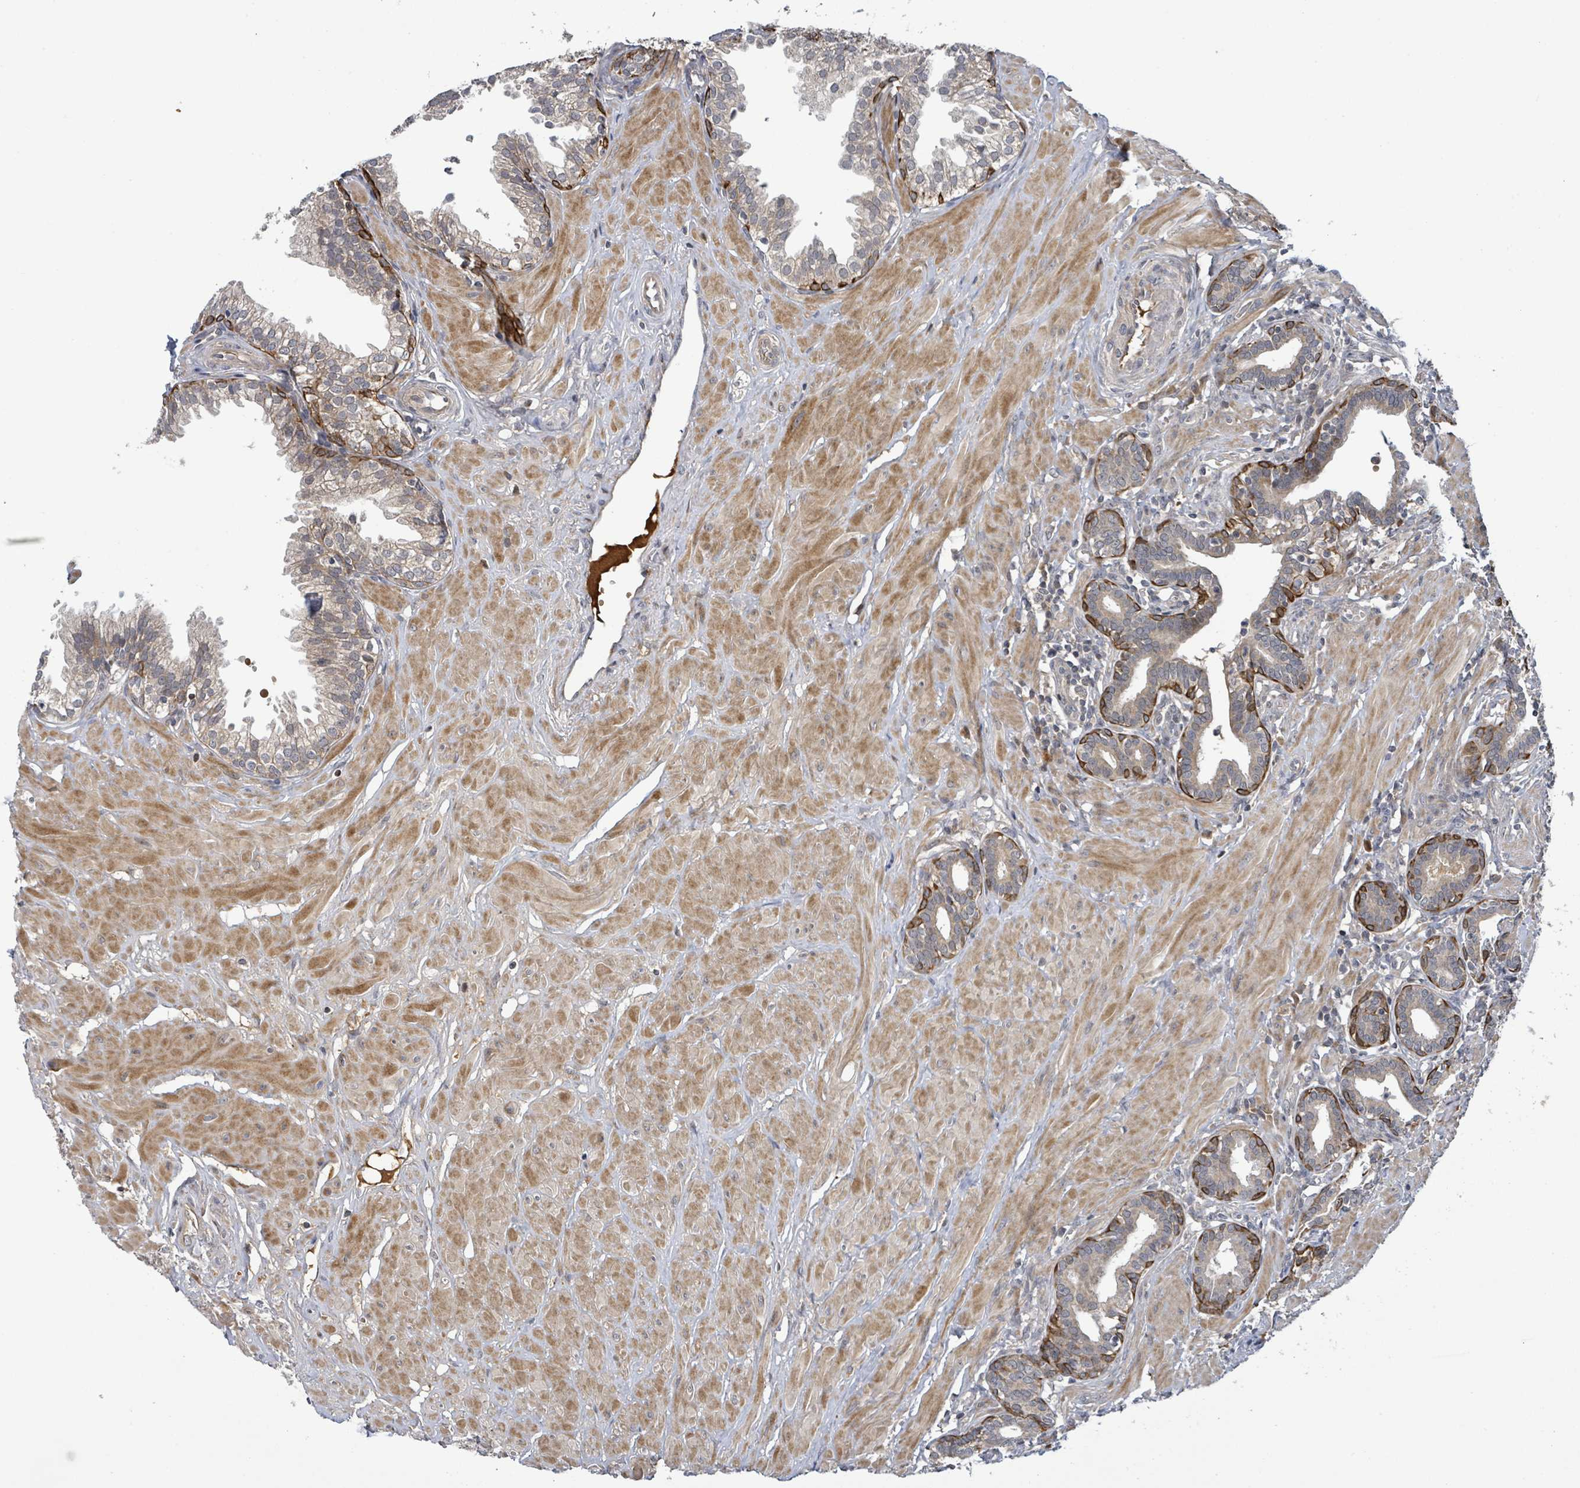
{"staining": {"intensity": "strong", "quantity": "<25%", "location": "cytoplasmic/membranous"}, "tissue": "prostate", "cell_type": "Glandular cells", "image_type": "normal", "snomed": [{"axis": "morphology", "description": "Normal tissue, NOS"}, {"axis": "topography", "description": "Prostate"}, {"axis": "topography", "description": "Peripheral nerve tissue"}], "caption": "Prostate stained with immunohistochemistry (IHC) shows strong cytoplasmic/membranous expression in about <25% of glandular cells. The protein of interest is stained brown, and the nuclei are stained in blue (DAB IHC with brightfield microscopy, high magnification).", "gene": "ITGA11", "patient": {"sex": "male", "age": 55}}